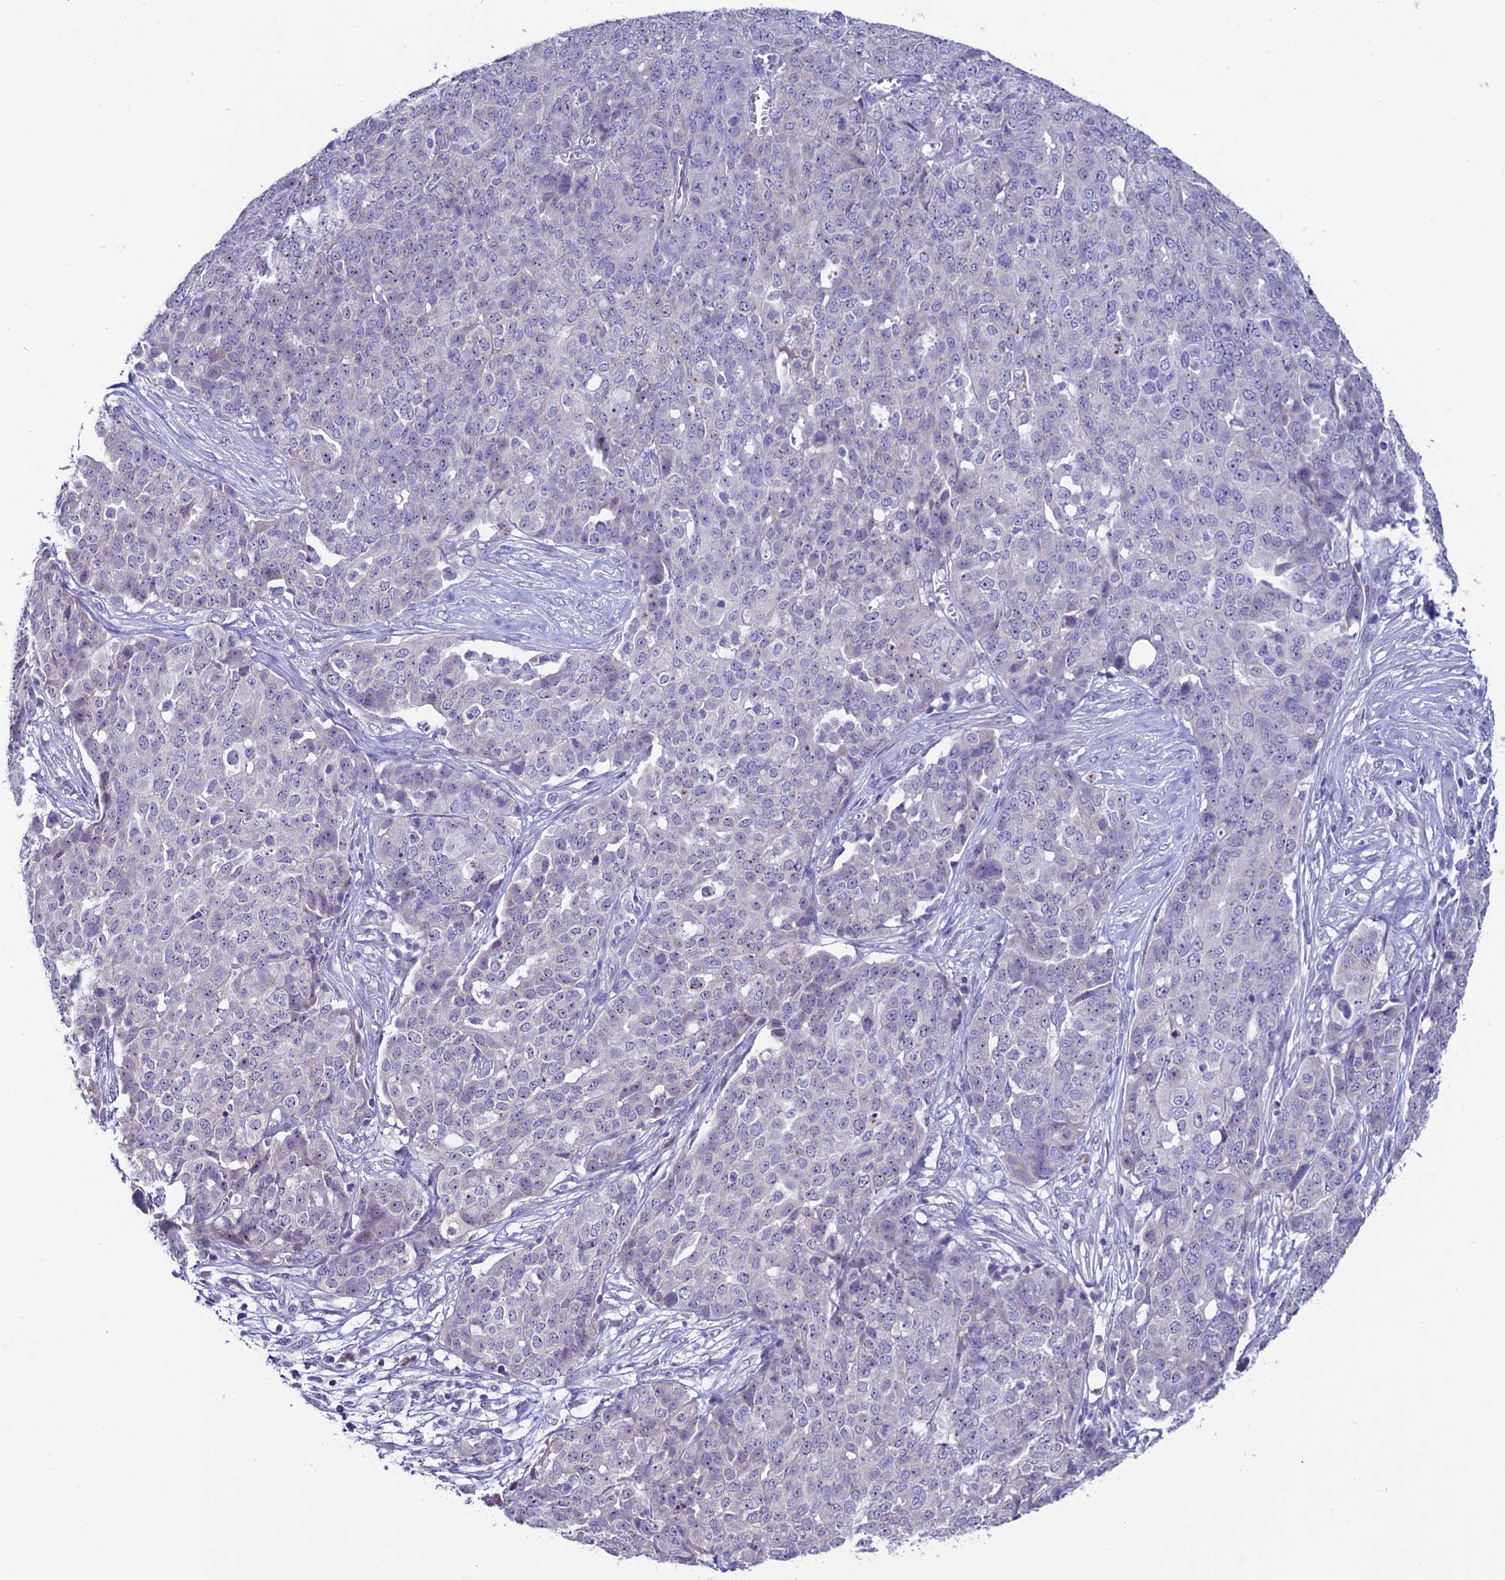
{"staining": {"intensity": "weak", "quantity": "<25%", "location": "cytoplasmic/membranous"}, "tissue": "ovarian cancer", "cell_type": "Tumor cells", "image_type": "cancer", "snomed": [{"axis": "morphology", "description": "Cystadenocarcinoma, serous, NOS"}, {"axis": "topography", "description": "Soft tissue"}, {"axis": "topography", "description": "Ovary"}], "caption": "High magnification brightfield microscopy of ovarian cancer stained with DAB (3,3'-diaminobenzidine) (brown) and counterstained with hematoxylin (blue): tumor cells show no significant expression.", "gene": "SLC10A1", "patient": {"sex": "female", "age": 57}}